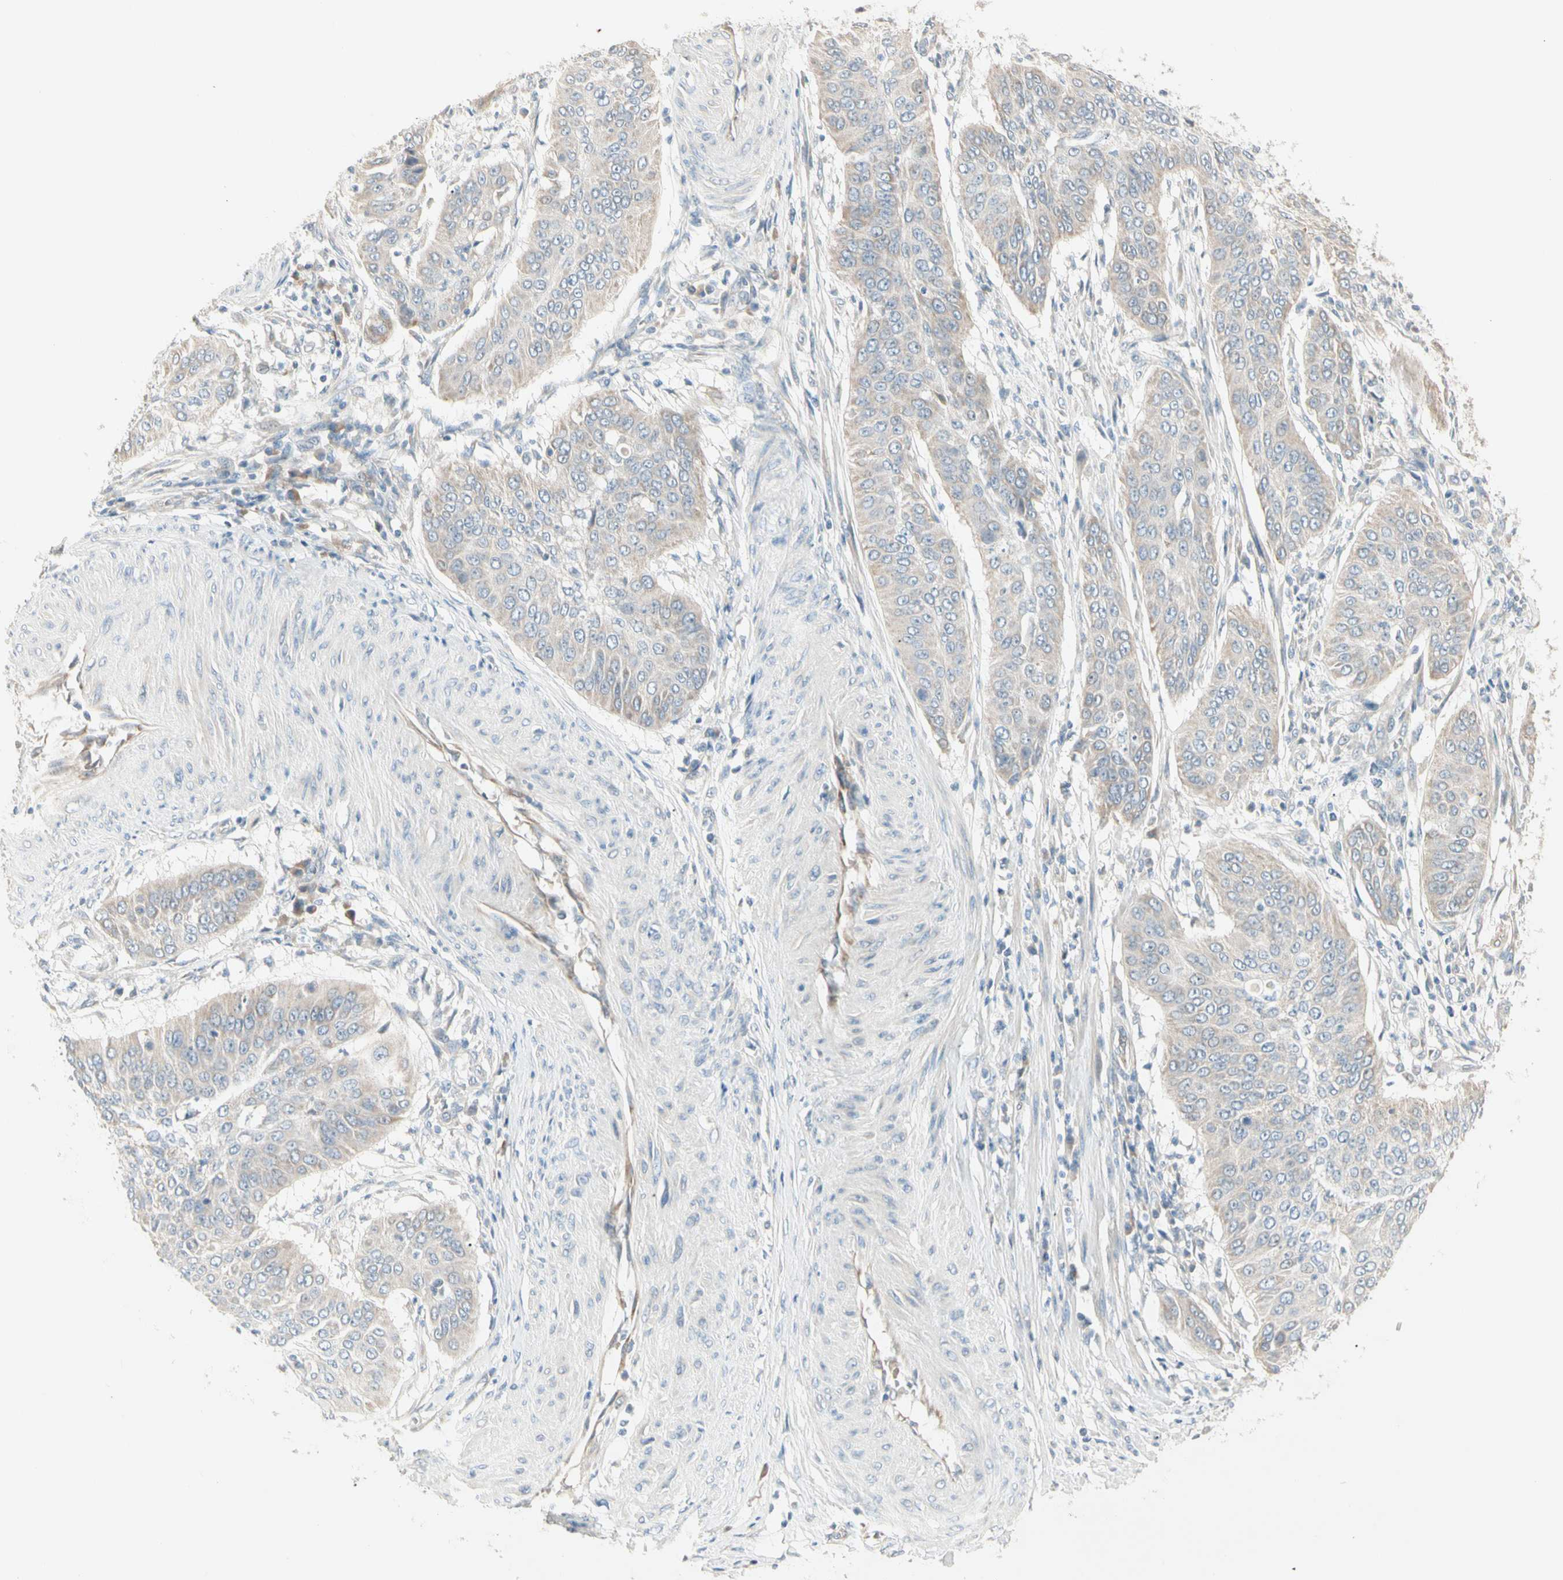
{"staining": {"intensity": "weak", "quantity": ">75%", "location": "cytoplasmic/membranous"}, "tissue": "cervical cancer", "cell_type": "Tumor cells", "image_type": "cancer", "snomed": [{"axis": "morphology", "description": "Normal tissue, NOS"}, {"axis": "morphology", "description": "Squamous cell carcinoma, NOS"}, {"axis": "topography", "description": "Cervix"}], "caption": "Immunohistochemical staining of cervical squamous cell carcinoma shows low levels of weak cytoplasmic/membranous protein expression in about >75% of tumor cells.", "gene": "ALDH18A1", "patient": {"sex": "female", "age": 39}}